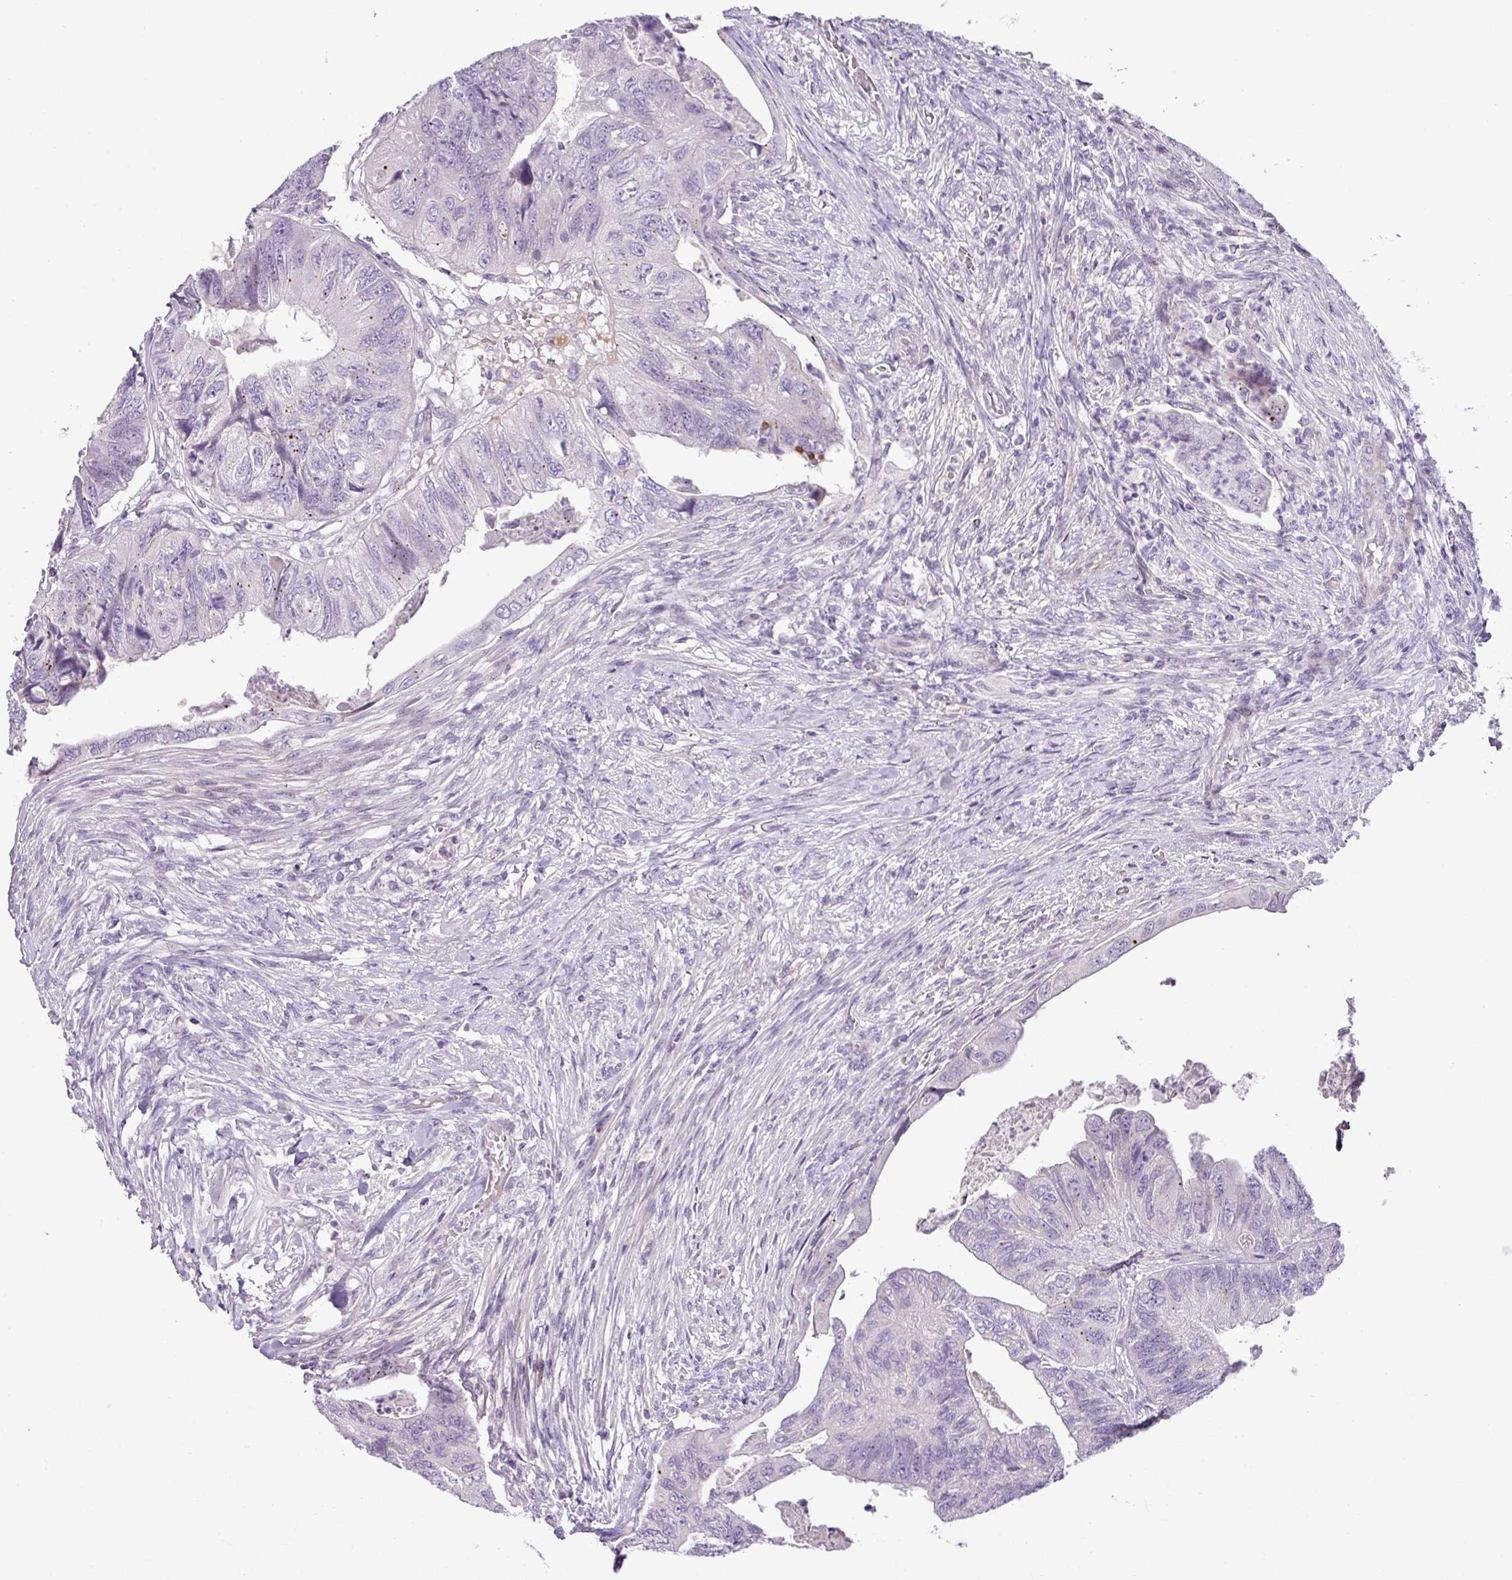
{"staining": {"intensity": "negative", "quantity": "none", "location": "none"}, "tissue": "colorectal cancer", "cell_type": "Tumor cells", "image_type": "cancer", "snomed": [{"axis": "morphology", "description": "Adenocarcinoma, NOS"}, {"axis": "topography", "description": "Rectum"}], "caption": "Immunohistochemistry (IHC) photomicrograph of human colorectal cancer (adenocarcinoma) stained for a protein (brown), which exhibits no staining in tumor cells.", "gene": "DNAJB13", "patient": {"sex": "male", "age": 63}}